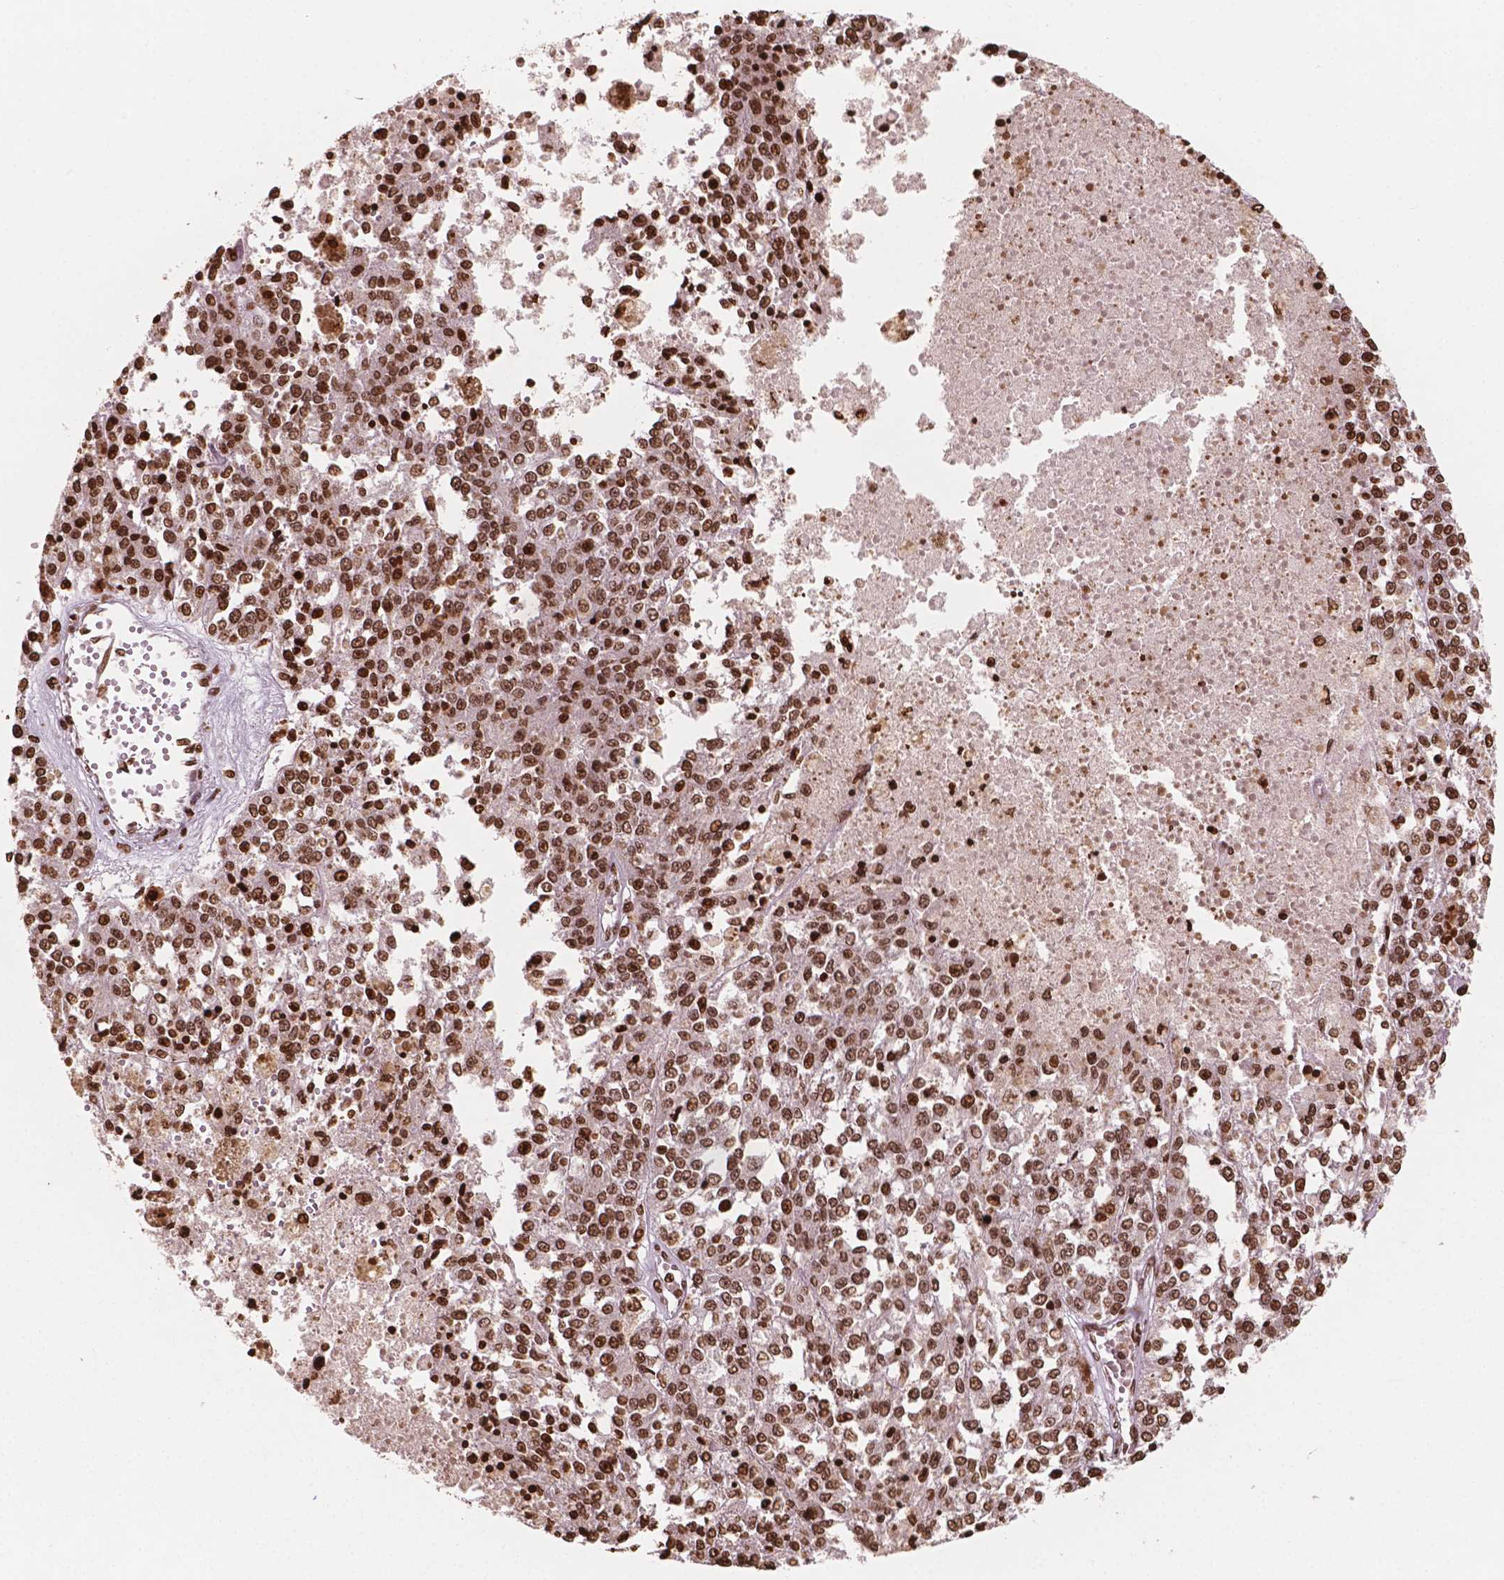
{"staining": {"intensity": "strong", "quantity": ">75%", "location": "nuclear"}, "tissue": "melanoma", "cell_type": "Tumor cells", "image_type": "cancer", "snomed": [{"axis": "morphology", "description": "Malignant melanoma, Metastatic site"}, {"axis": "topography", "description": "Lymph node"}], "caption": "Human melanoma stained with a brown dye exhibits strong nuclear positive positivity in about >75% of tumor cells.", "gene": "H3C7", "patient": {"sex": "female", "age": 64}}